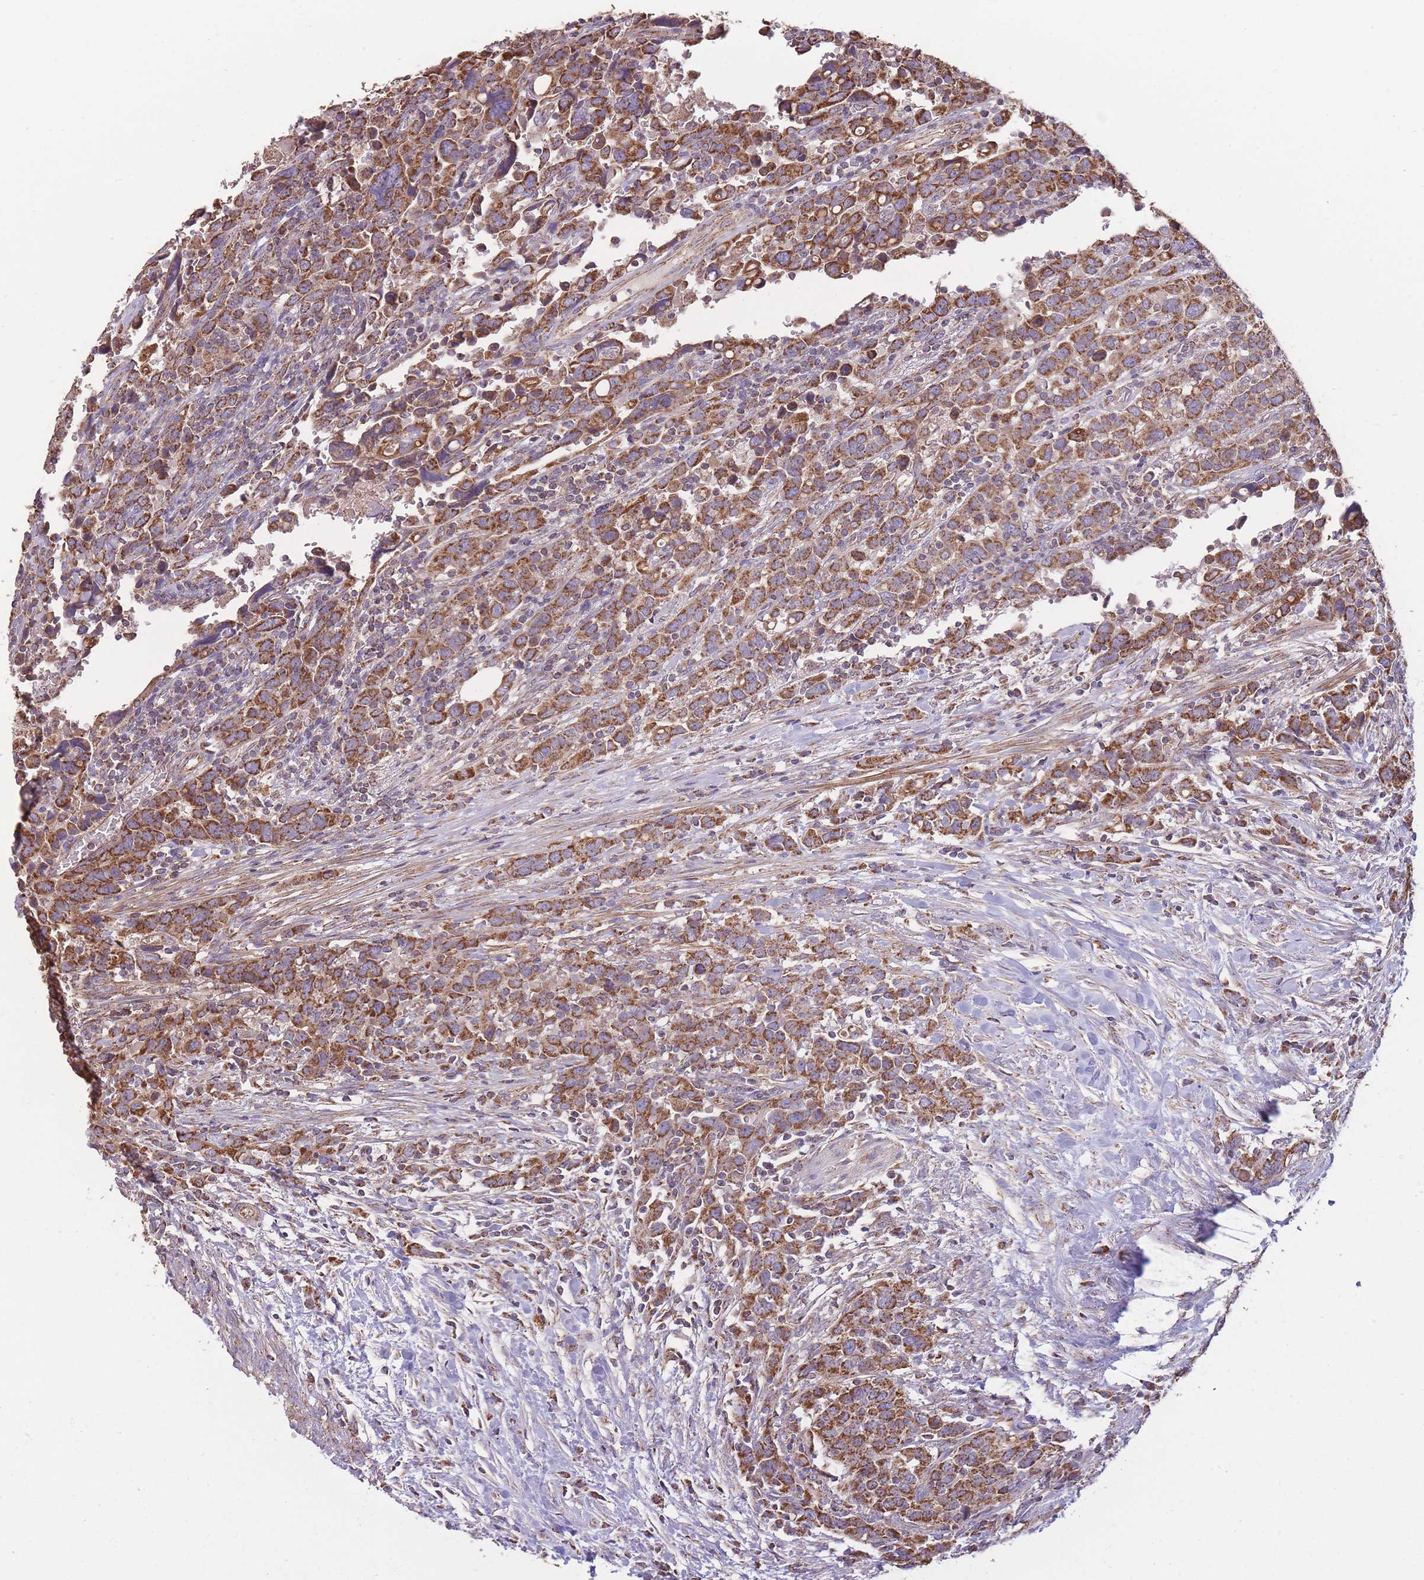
{"staining": {"intensity": "moderate", "quantity": ">75%", "location": "cytoplasmic/membranous"}, "tissue": "urothelial cancer", "cell_type": "Tumor cells", "image_type": "cancer", "snomed": [{"axis": "morphology", "description": "Urothelial carcinoma, High grade"}, {"axis": "topography", "description": "Urinary bladder"}], "caption": "Immunohistochemistry (DAB) staining of human high-grade urothelial carcinoma reveals moderate cytoplasmic/membranous protein expression in about >75% of tumor cells.", "gene": "KIF16B", "patient": {"sex": "male", "age": 61}}